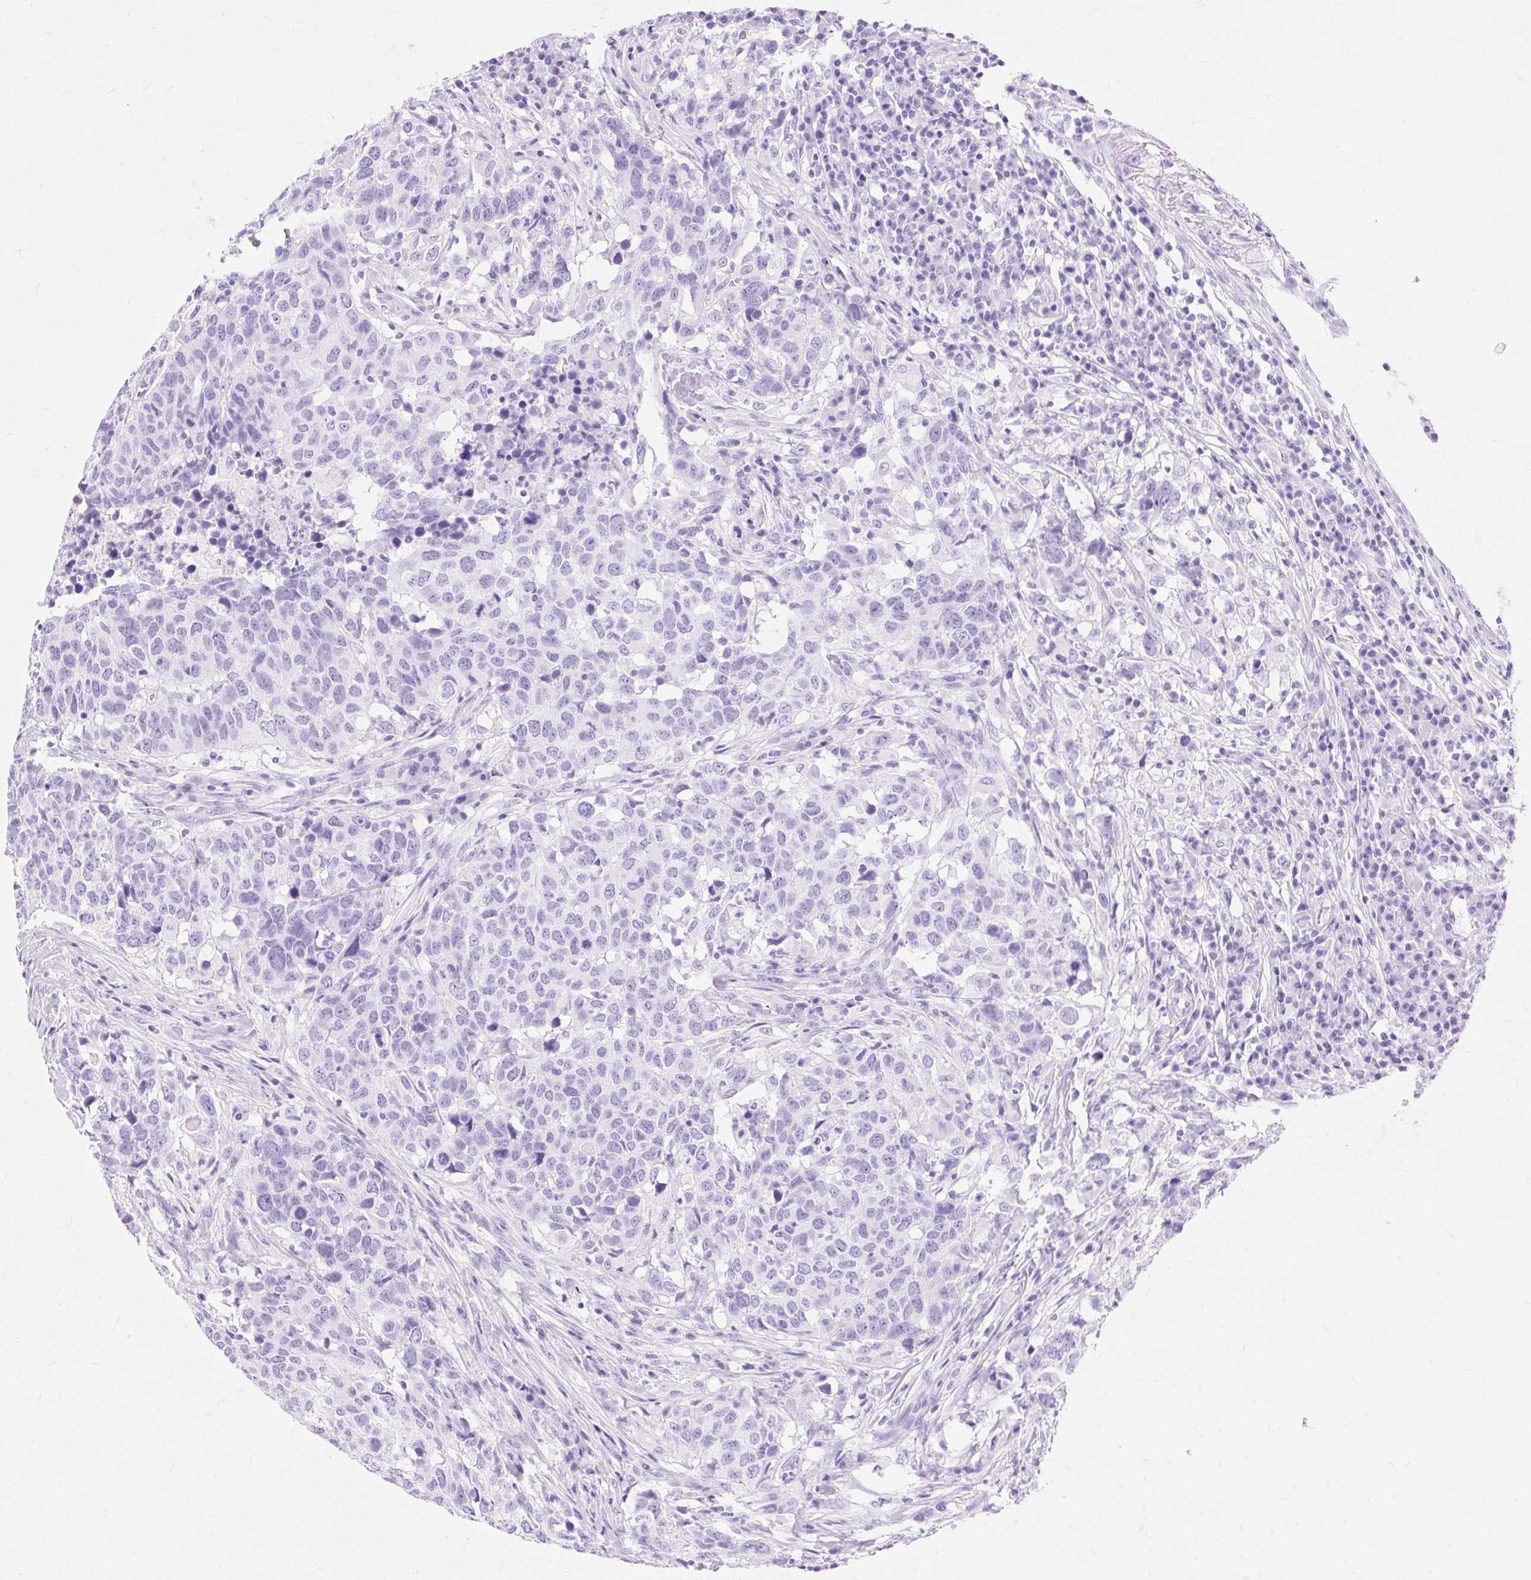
{"staining": {"intensity": "negative", "quantity": "none", "location": "none"}, "tissue": "head and neck cancer", "cell_type": "Tumor cells", "image_type": "cancer", "snomed": [{"axis": "morphology", "description": "Normal tissue, NOS"}, {"axis": "morphology", "description": "Squamous cell carcinoma, NOS"}, {"axis": "topography", "description": "Skeletal muscle"}, {"axis": "topography", "description": "Vascular tissue"}, {"axis": "topography", "description": "Peripheral nerve tissue"}, {"axis": "topography", "description": "Head-Neck"}], "caption": "Immunohistochemistry (IHC) of head and neck cancer (squamous cell carcinoma) shows no expression in tumor cells.", "gene": "MBP", "patient": {"sex": "male", "age": 66}}